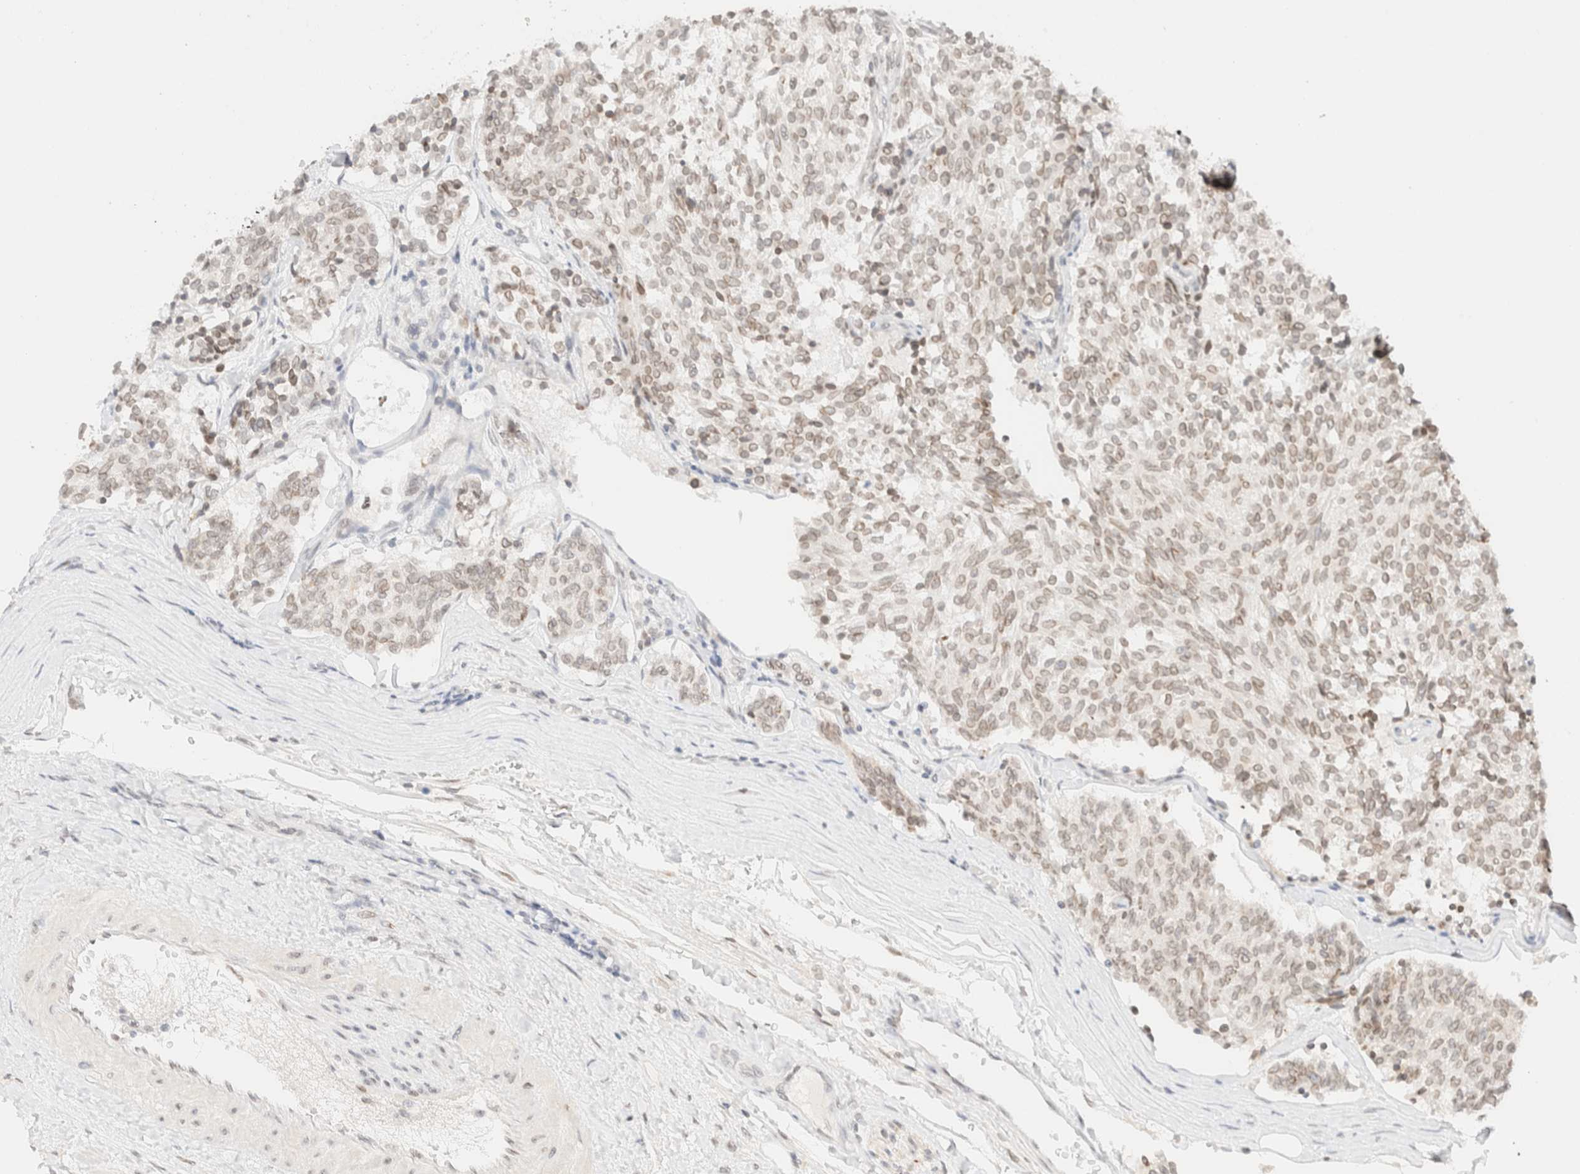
{"staining": {"intensity": "weak", "quantity": ">75%", "location": "nuclear"}, "tissue": "carcinoid", "cell_type": "Tumor cells", "image_type": "cancer", "snomed": [{"axis": "morphology", "description": "Carcinoid, malignant, NOS"}, {"axis": "topography", "description": "Pancreas"}], "caption": "Malignant carcinoid stained with a protein marker demonstrates weak staining in tumor cells.", "gene": "ZNF770", "patient": {"sex": "female", "age": 54}}